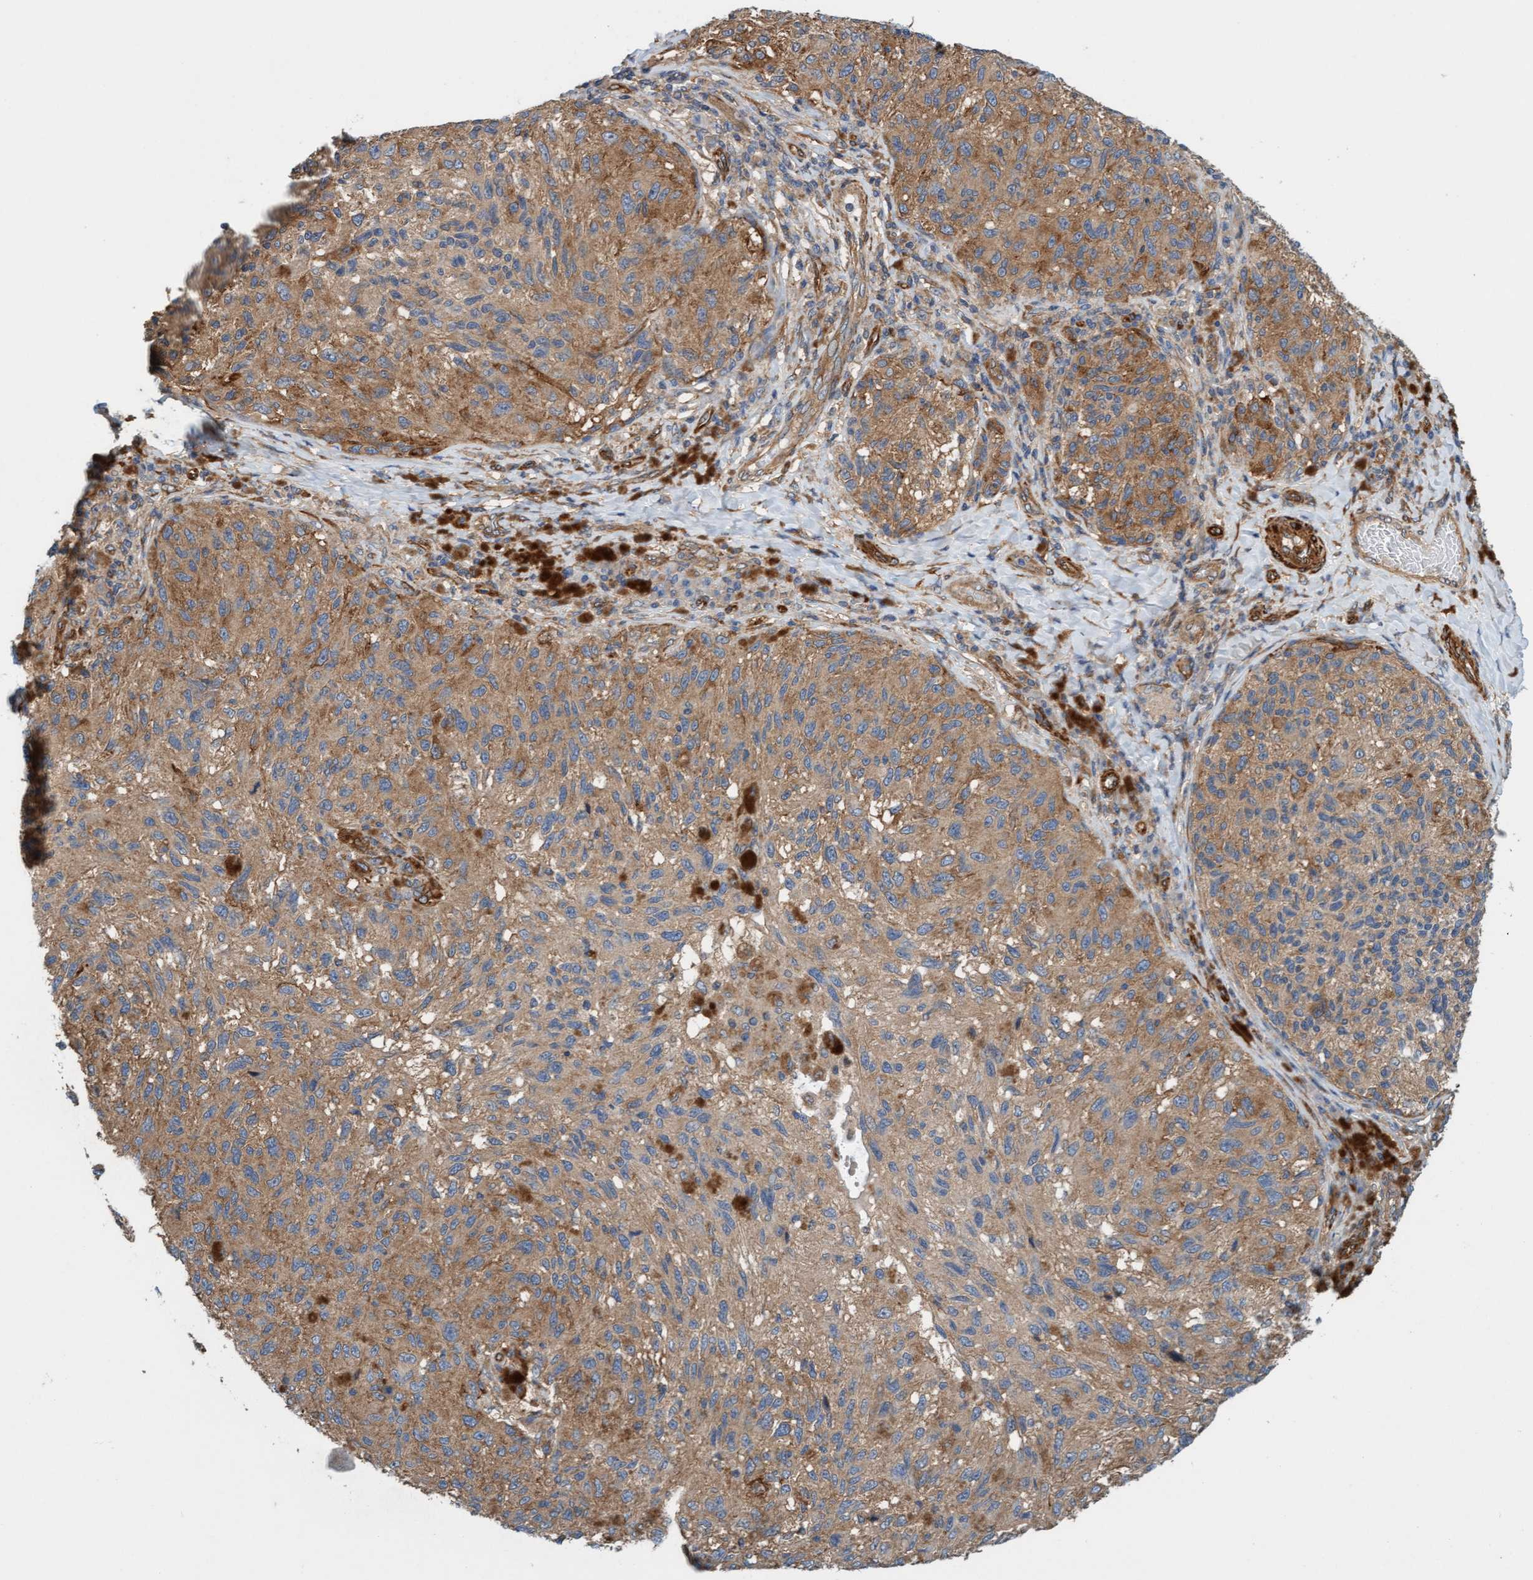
{"staining": {"intensity": "moderate", "quantity": ">75%", "location": "cytoplasmic/membranous"}, "tissue": "melanoma", "cell_type": "Tumor cells", "image_type": "cancer", "snomed": [{"axis": "morphology", "description": "Malignant melanoma, NOS"}, {"axis": "topography", "description": "Skin"}], "caption": "A brown stain shows moderate cytoplasmic/membranous positivity of a protein in malignant melanoma tumor cells. (Brightfield microscopy of DAB IHC at high magnification).", "gene": "FMNL3", "patient": {"sex": "female", "age": 73}}